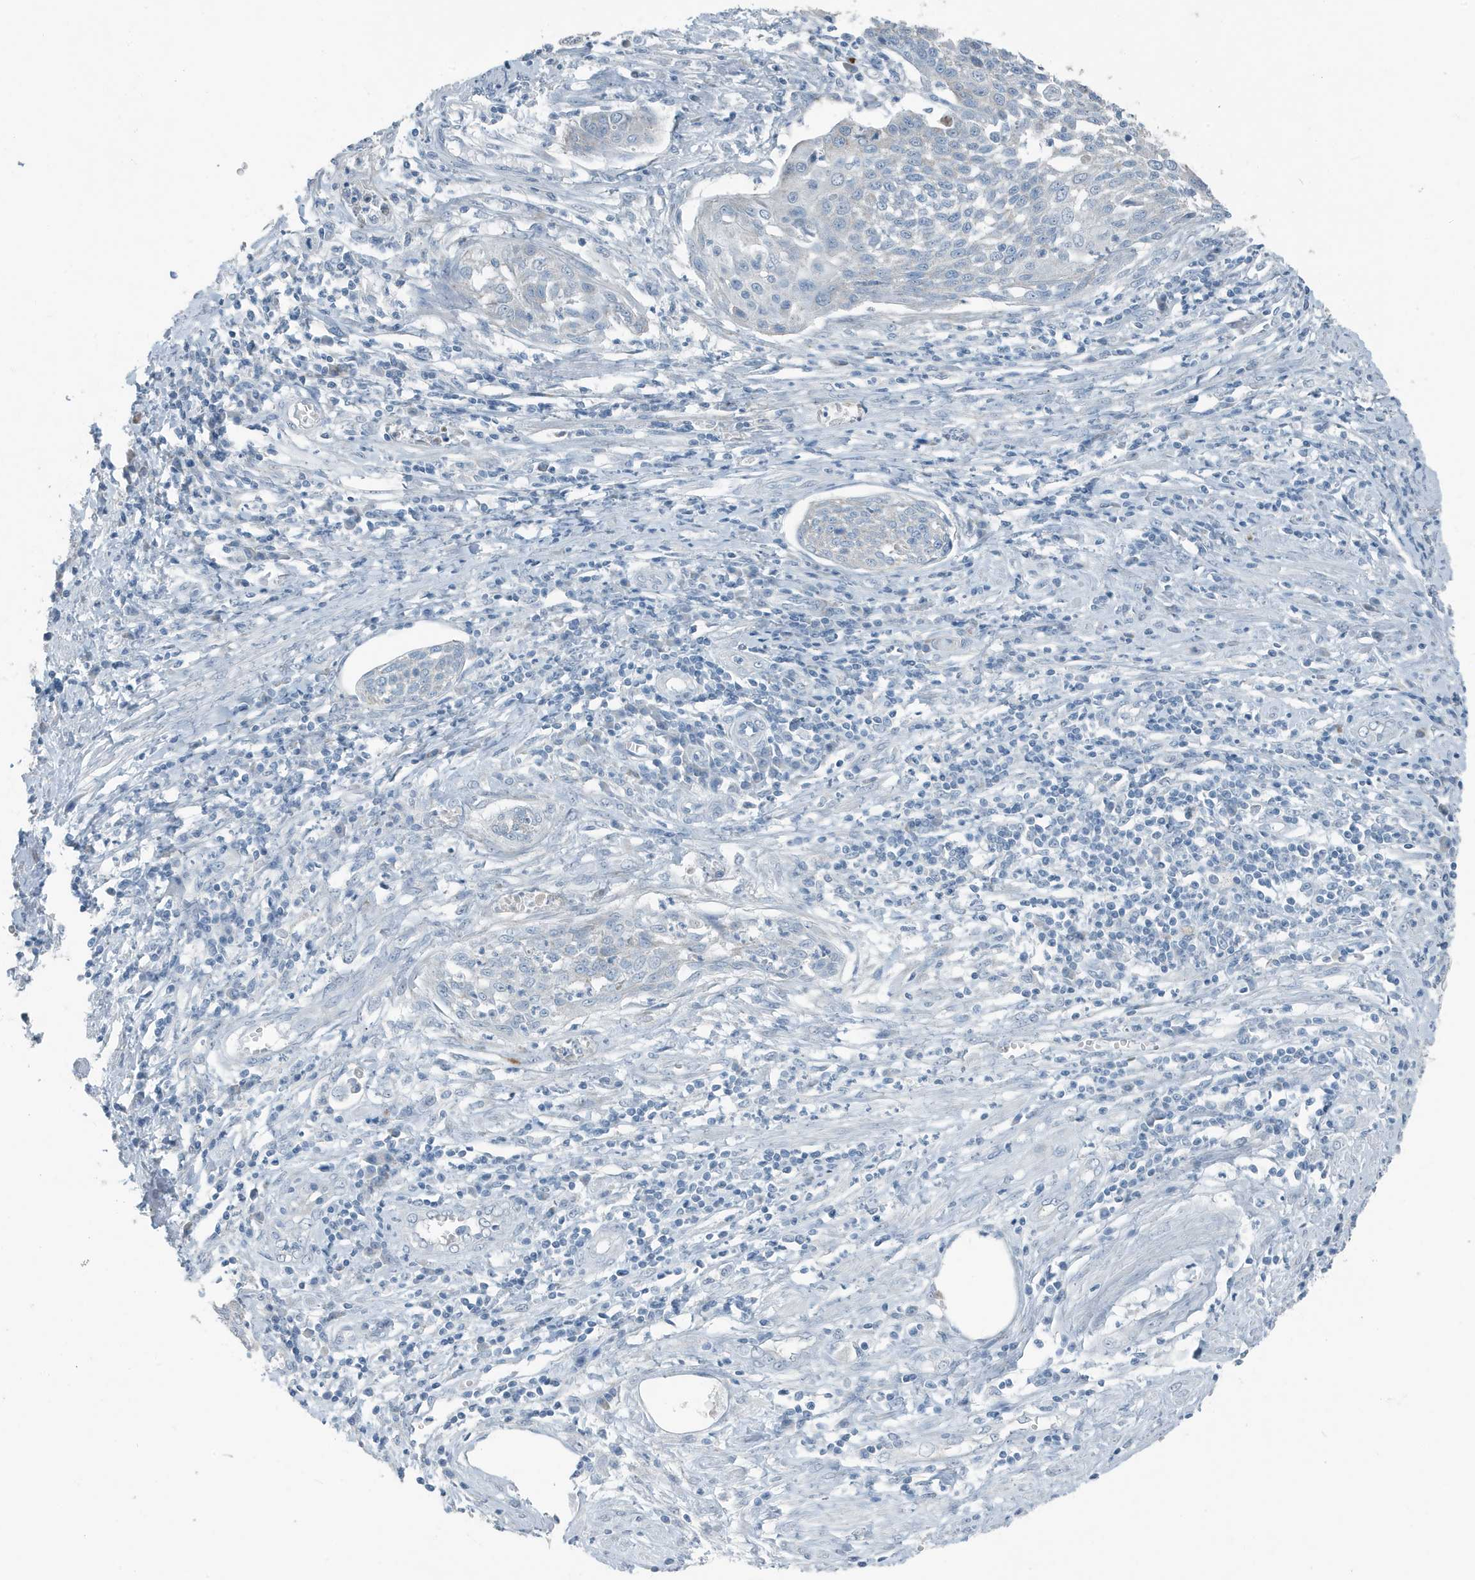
{"staining": {"intensity": "negative", "quantity": "none", "location": "none"}, "tissue": "cervical cancer", "cell_type": "Tumor cells", "image_type": "cancer", "snomed": [{"axis": "morphology", "description": "Squamous cell carcinoma, NOS"}, {"axis": "topography", "description": "Cervix"}], "caption": "Cervical cancer stained for a protein using immunohistochemistry shows no staining tumor cells.", "gene": "FAM162A", "patient": {"sex": "female", "age": 34}}